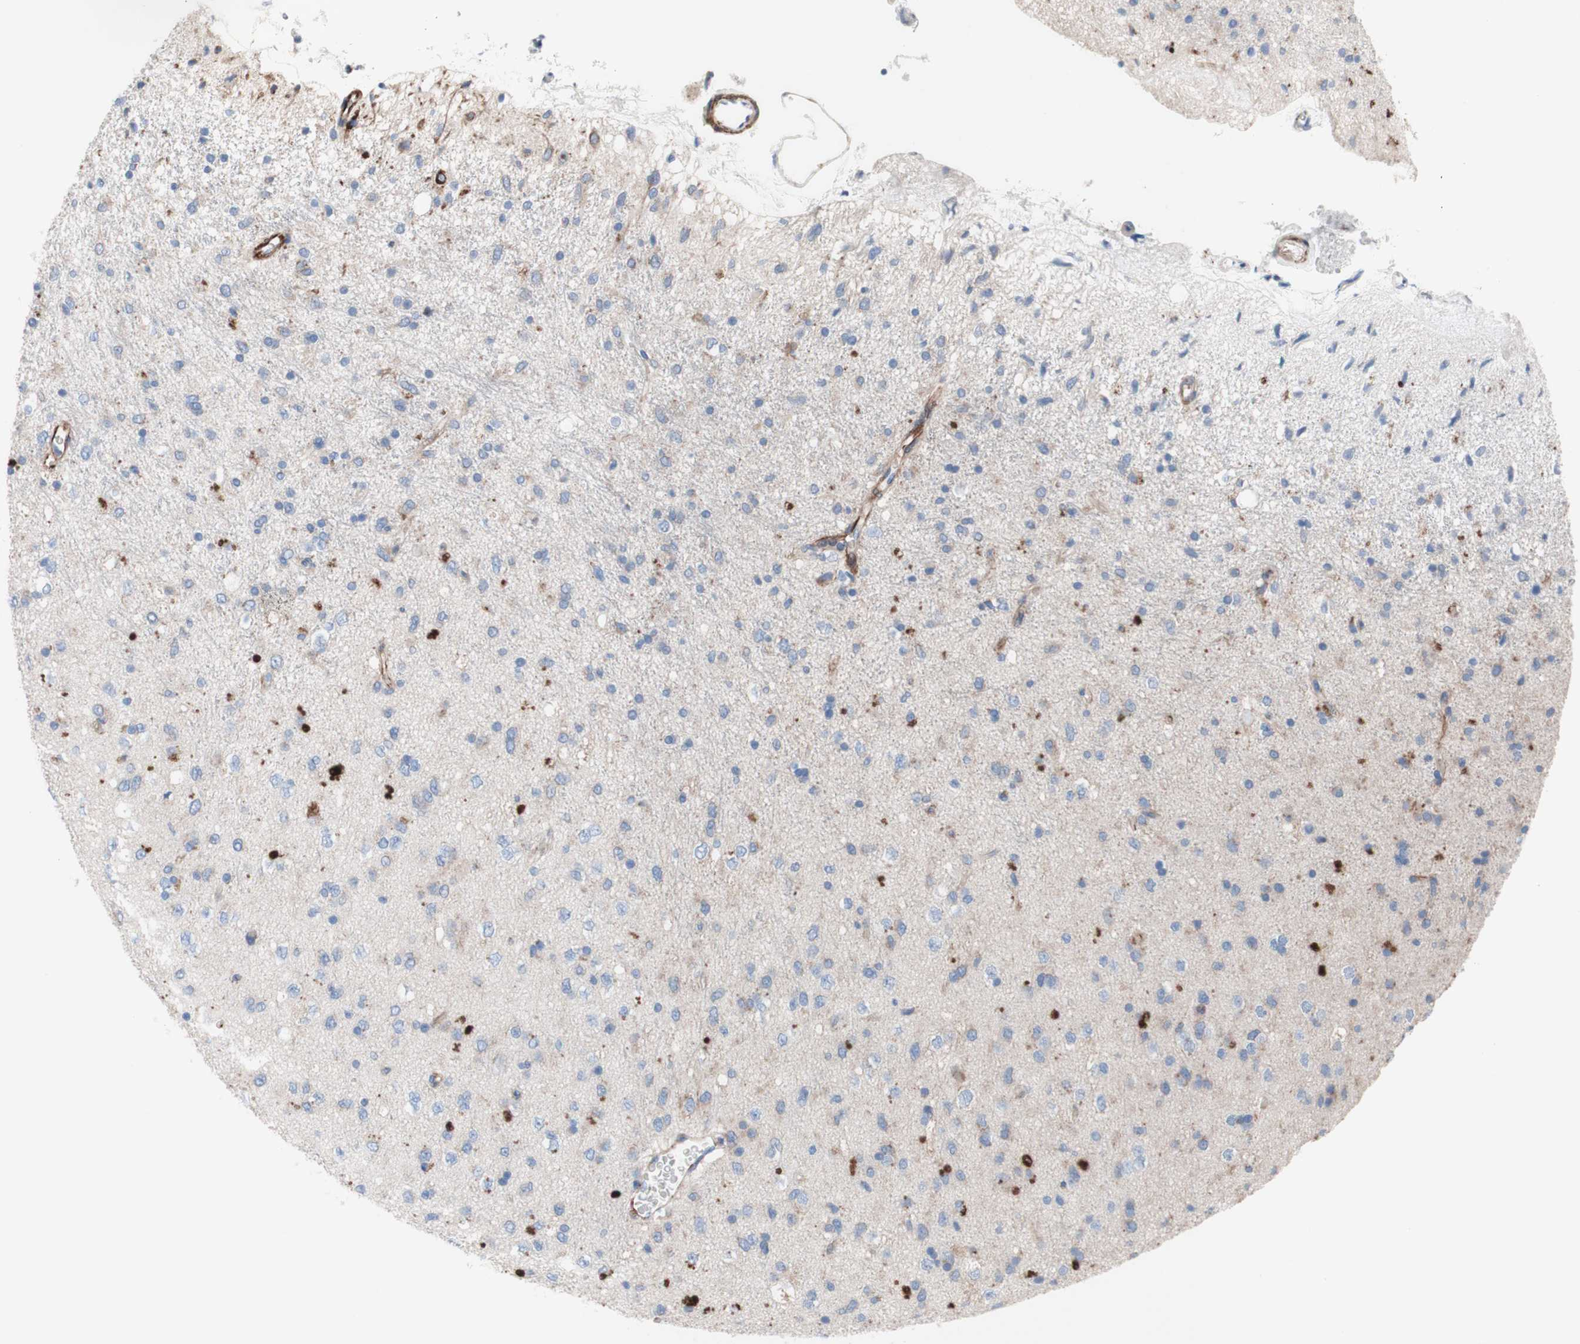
{"staining": {"intensity": "weak", "quantity": "<25%", "location": "cytoplasmic/membranous"}, "tissue": "glioma", "cell_type": "Tumor cells", "image_type": "cancer", "snomed": [{"axis": "morphology", "description": "Glioma, malignant, Low grade"}, {"axis": "topography", "description": "Brain"}], "caption": "The image reveals no staining of tumor cells in malignant glioma (low-grade).", "gene": "AGPAT5", "patient": {"sex": "male", "age": 77}}